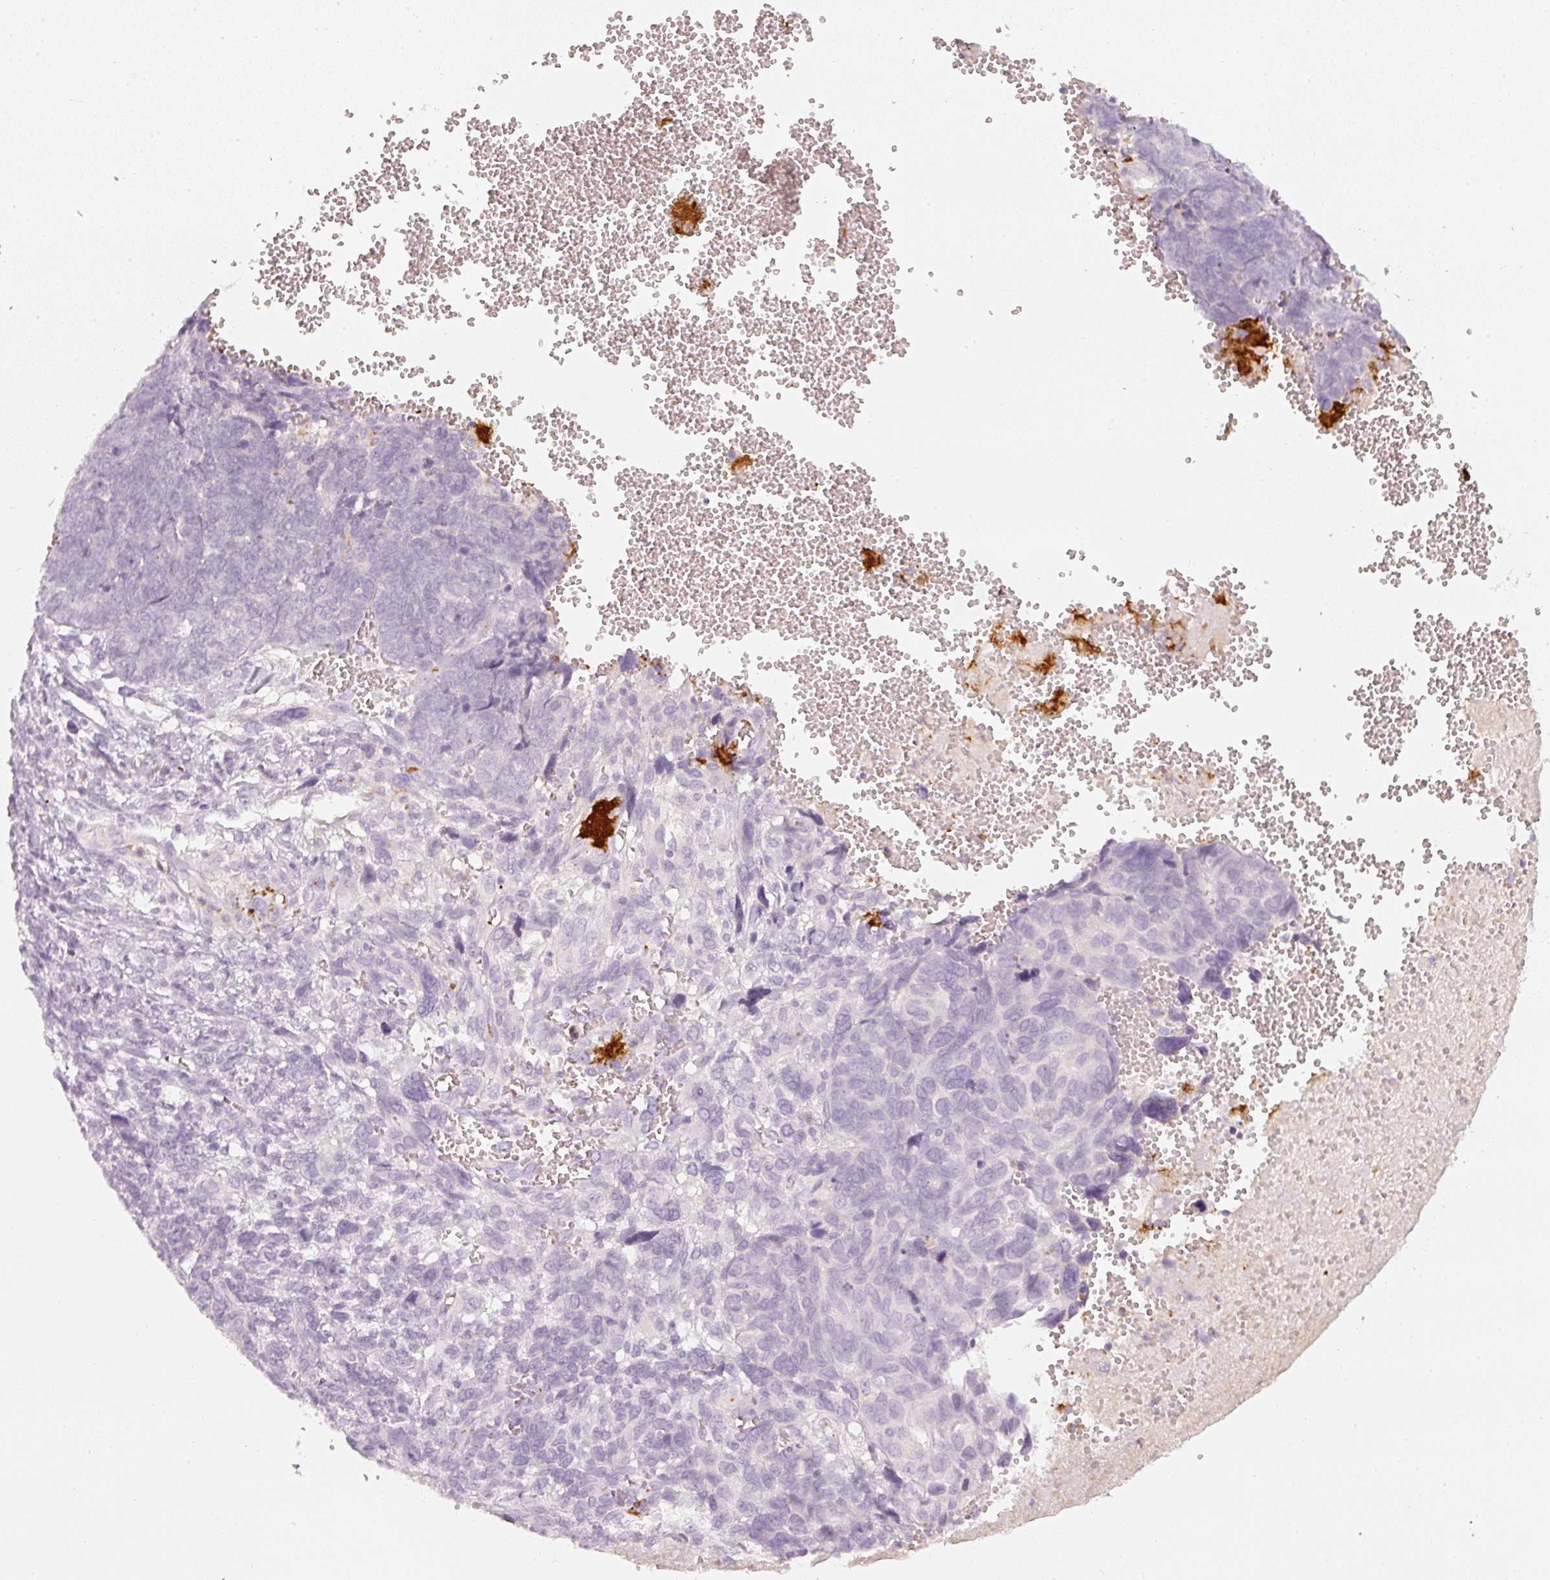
{"staining": {"intensity": "negative", "quantity": "none", "location": "none"}, "tissue": "ovarian cancer", "cell_type": "Tumor cells", "image_type": "cancer", "snomed": [{"axis": "morphology", "description": "Cystadenocarcinoma, serous, NOS"}, {"axis": "topography", "description": "Ovary"}], "caption": "A high-resolution histopathology image shows IHC staining of serous cystadenocarcinoma (ovarian), which displays no significant expression in tumor cells.", "gene": "LECT2", "patient": {"sex": "female", "age": 79}}